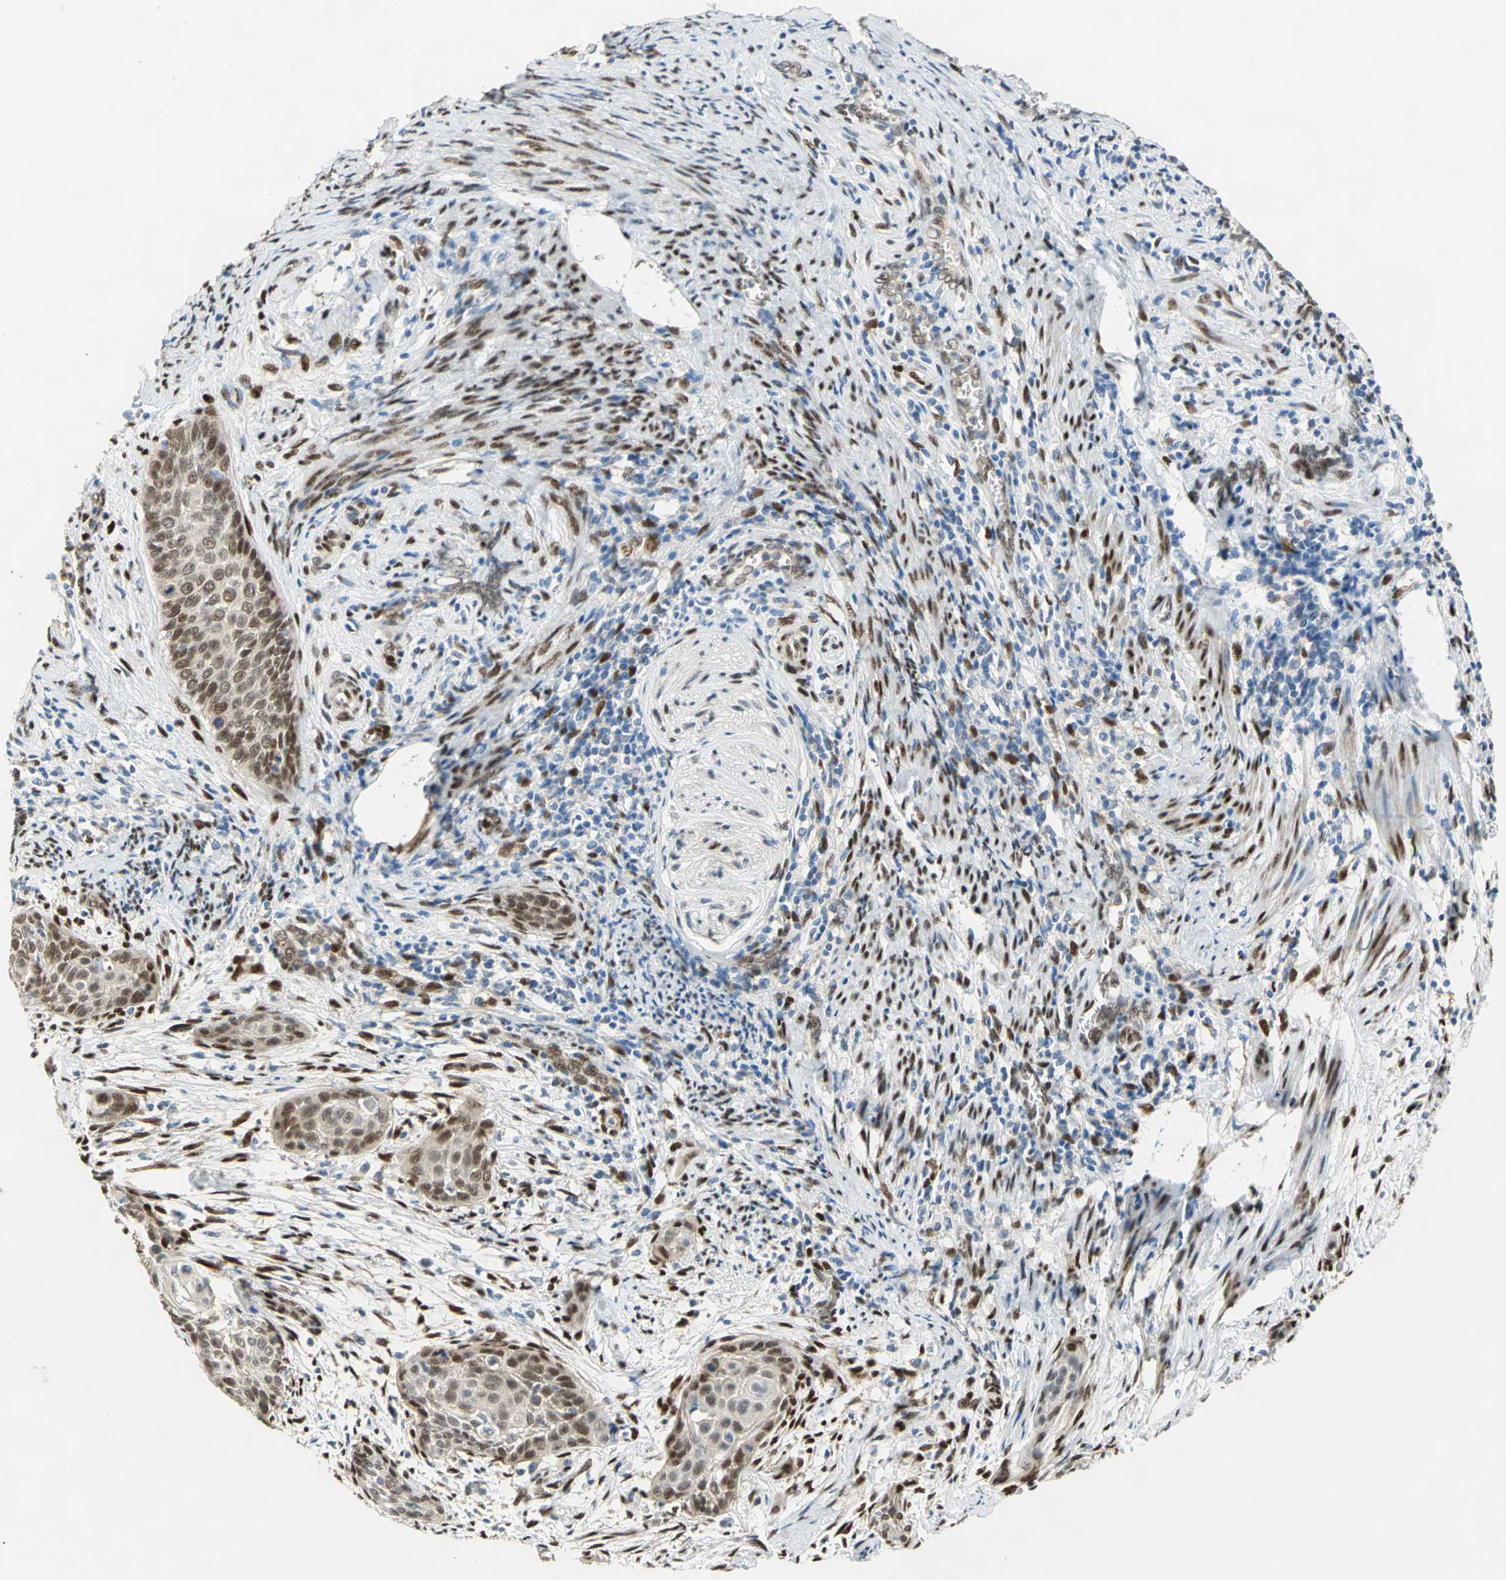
{"staining": {"intensity": "moderate", "quantity": ">75%", "location": "nuclear"}, "tissue": "cervical cancer", "cell_type": "Tumor cells", "image_type": "cancer", "snomed": [{"axis": "morphology", "description": "Squamous cell carcinoma, NOS"}, {"axis": "topography", "description": "Cervix"}], "caption": "Moderate nuclear protein positivity is present in about >75% of tumor cells in cervical cancer (squamous cell carcinoma).", "gene": "RBFOX2", "patient": {"sex": "female", "age": 33}}